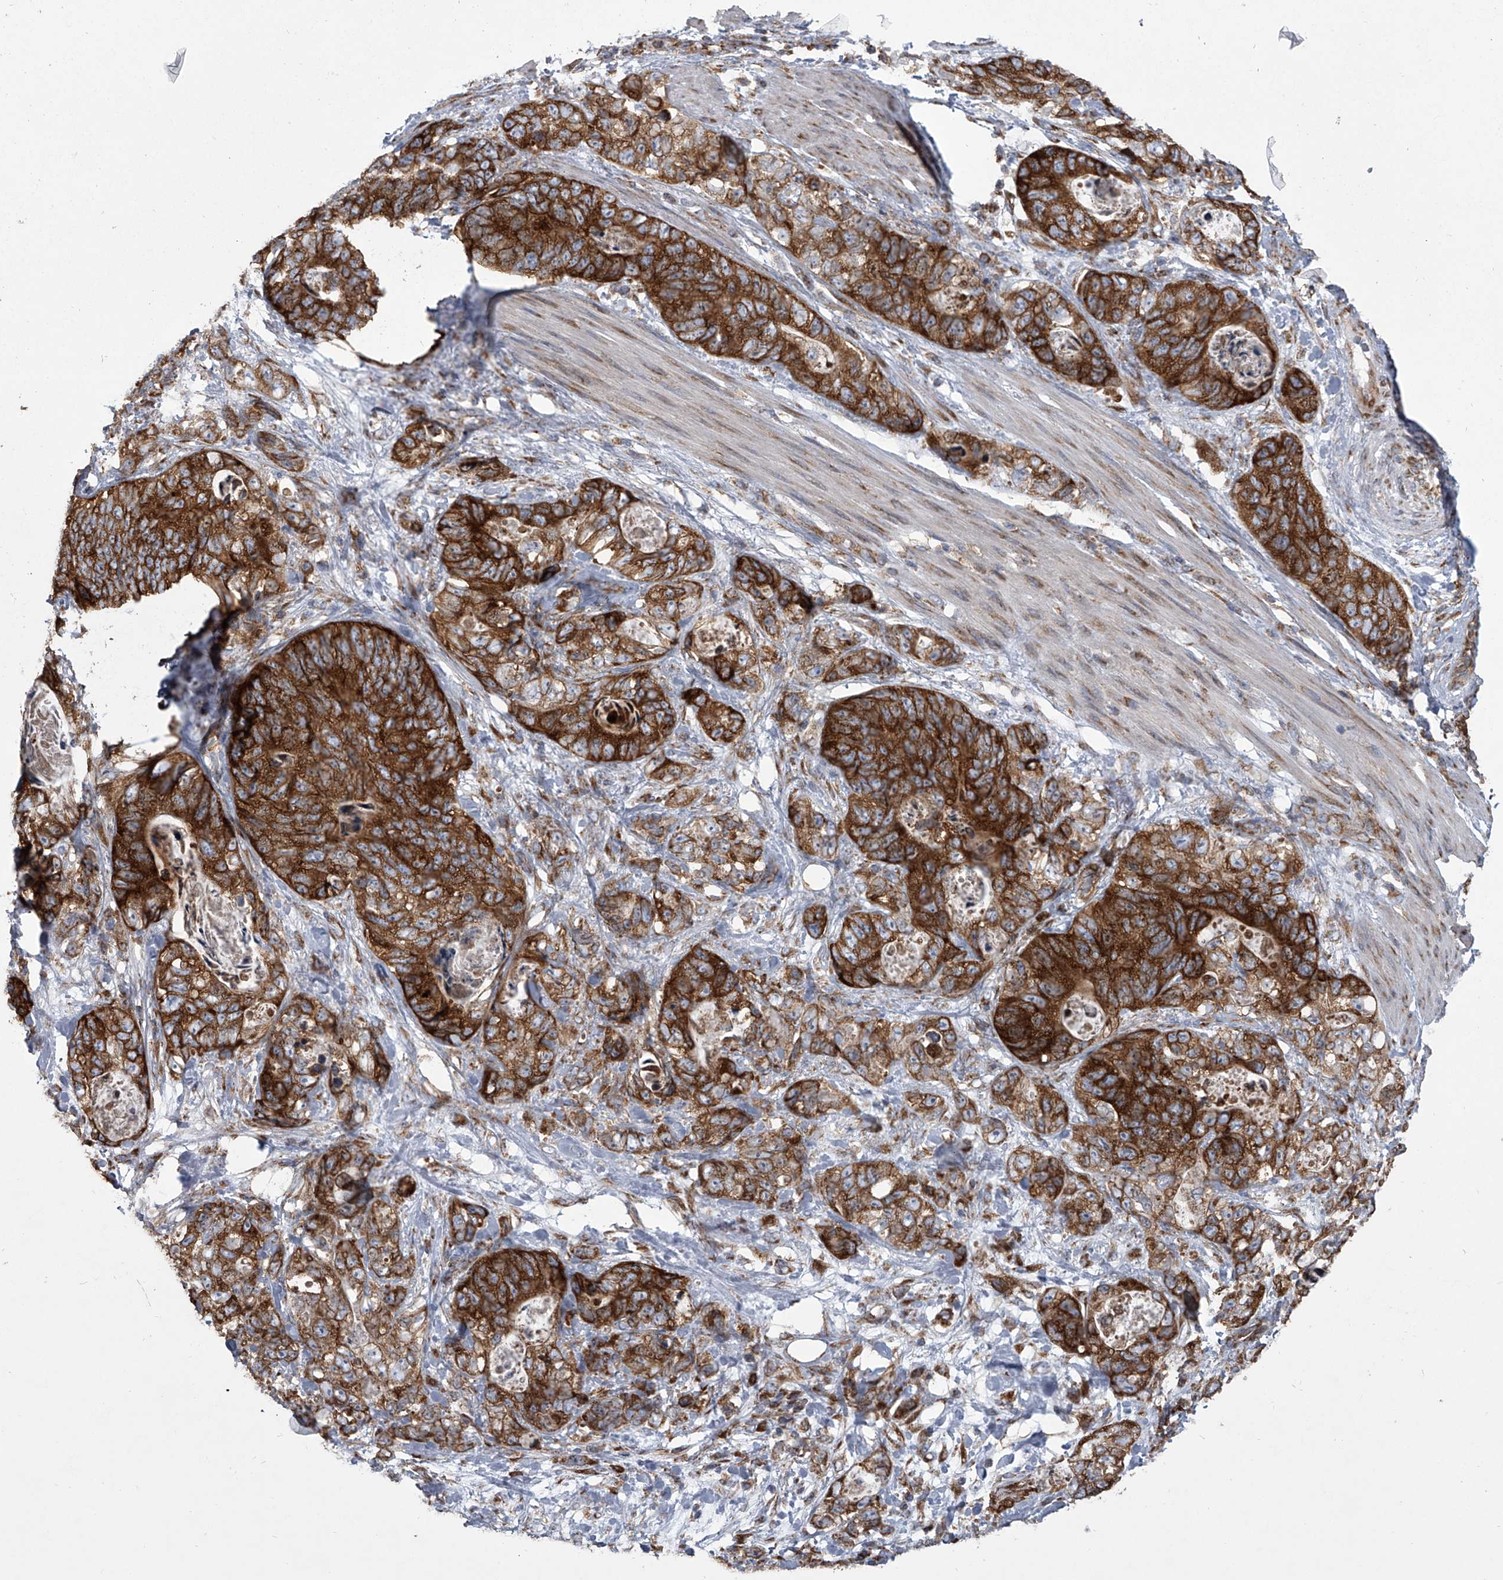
{"staining": {"intensity": "strong", "quantity": ">75%", "location": "cytoplasmic/membranous"}, "tissue": "stomach cancer", "cell_type": "Tumor cells", "image_type": "cancer", "snomed": [{"axis": "morphology", "description": "Normal tissue, NOS"}, {"axis": "morphology", "description": "Adenocarcinoma, NOS"}, {"axis": "topography", "description": "Stomach"}], "caption": "The histopathology image shows immunohistochemical staining of stomach cancer (adenocarcinoma). There is strong cytoplasmic/membranous staining is seen in approximately >75% of tumor cells. (DAB (3,3'-diaminobenzidine) IHC, brown staining for protein, blue staining for nuclei).", "gene": "ZC3H15", "patient": {"sex": "female", "age": 89}}